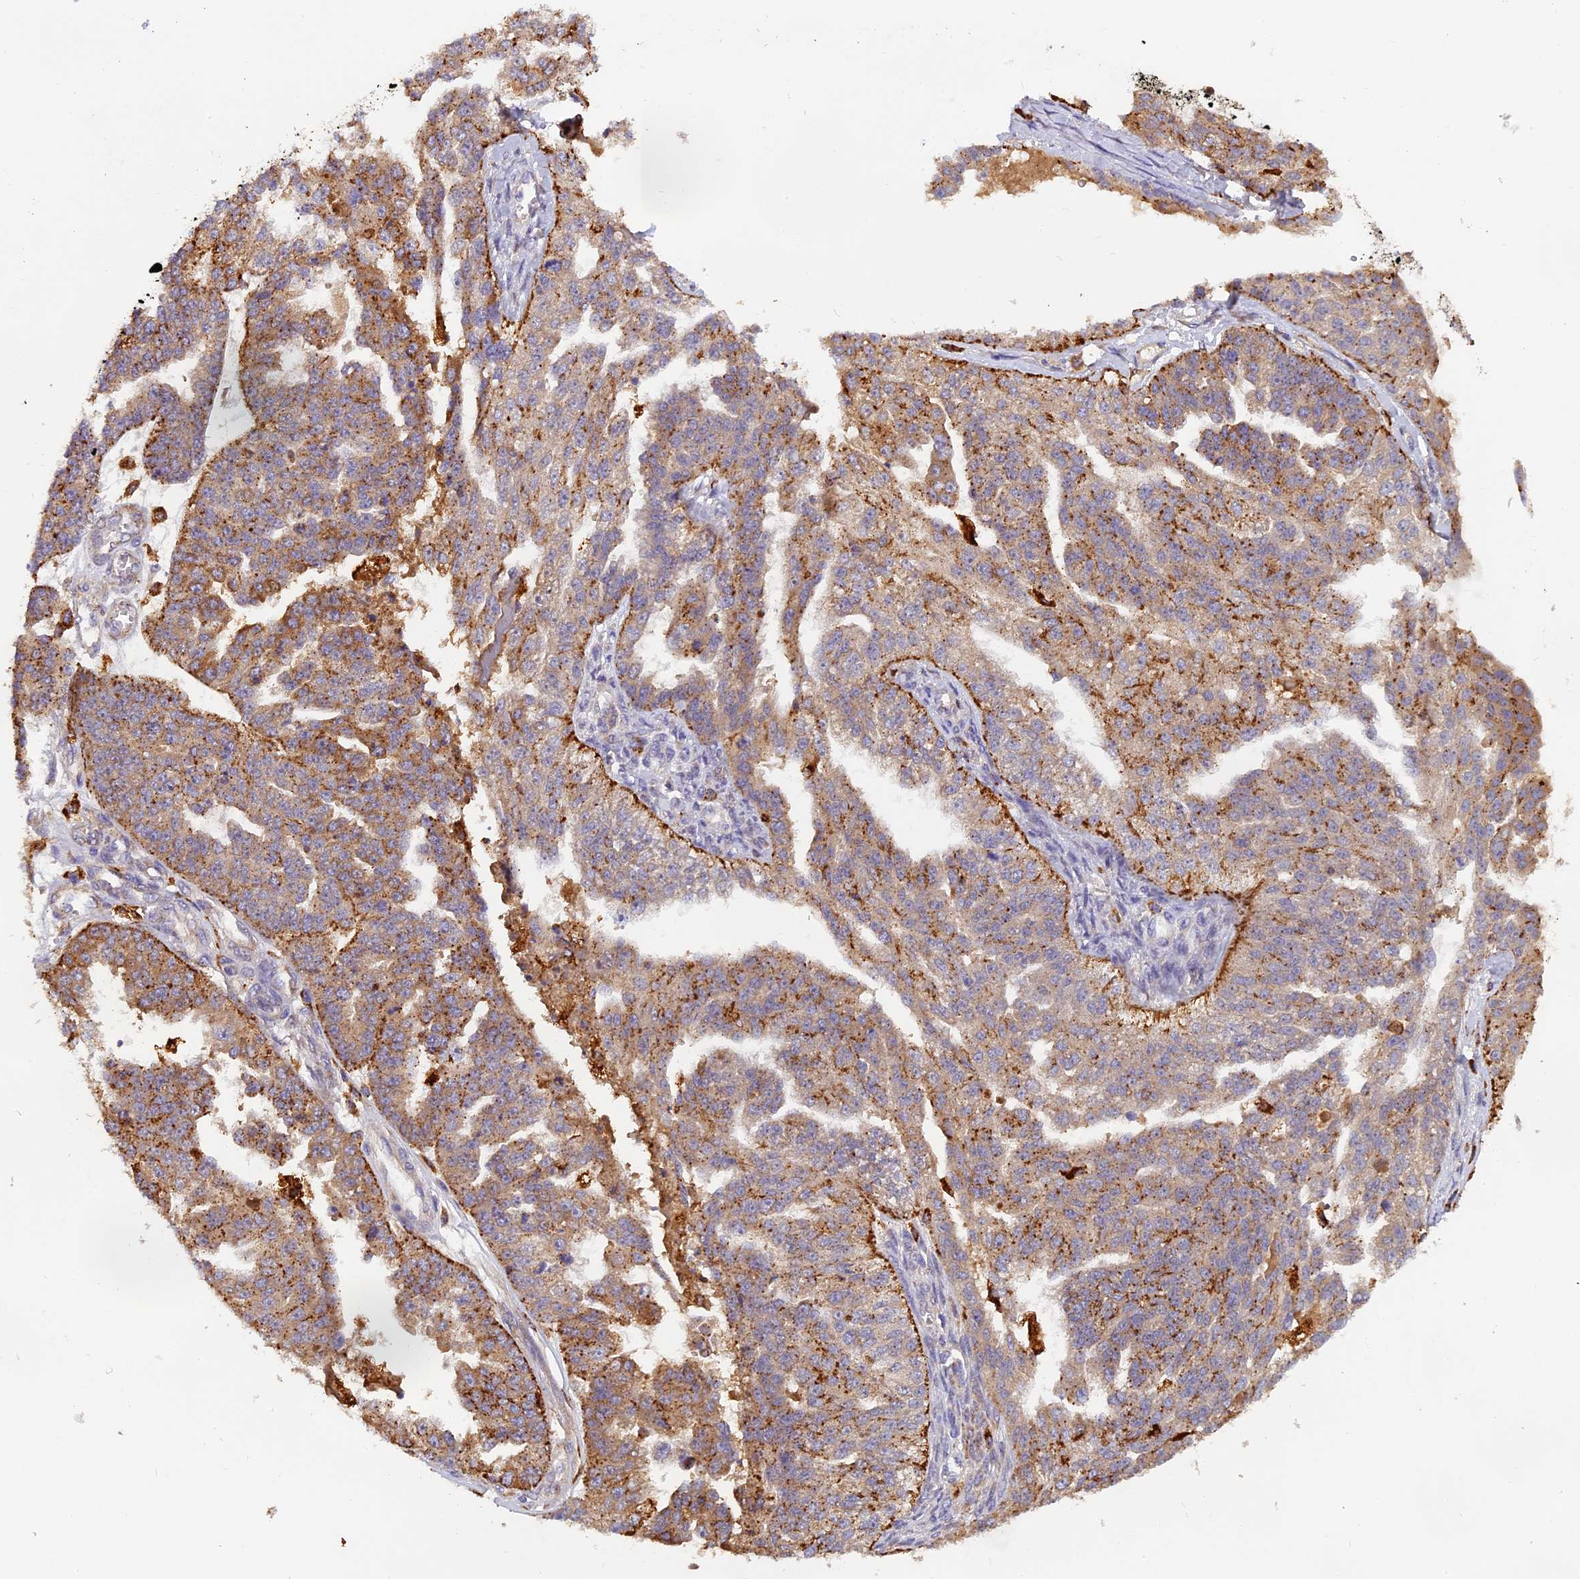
{"staining": {"intensity": "moderate", "quantity": ">75%", "location": "cytoplasmic/membranous"}, "tissue": "ovarian cancer", "cell_type": "Tumor cells", "image_type": "cancer", "snomed": [{"axis": "morphology", "description": "Cystadenocarcinoma, serous, NOS"}, {"axis": "topography", "description": "Ovary"}], "caption": "Ovarian cancer (serous cystadenocarcinoma) was stained to show a protein in brown. There is medium levels of moderate cytoplasmic/membranous positivity in about >75% of tumor cells.", "gene": "COPE", "patient": {"sex": "female", "age": 58}}